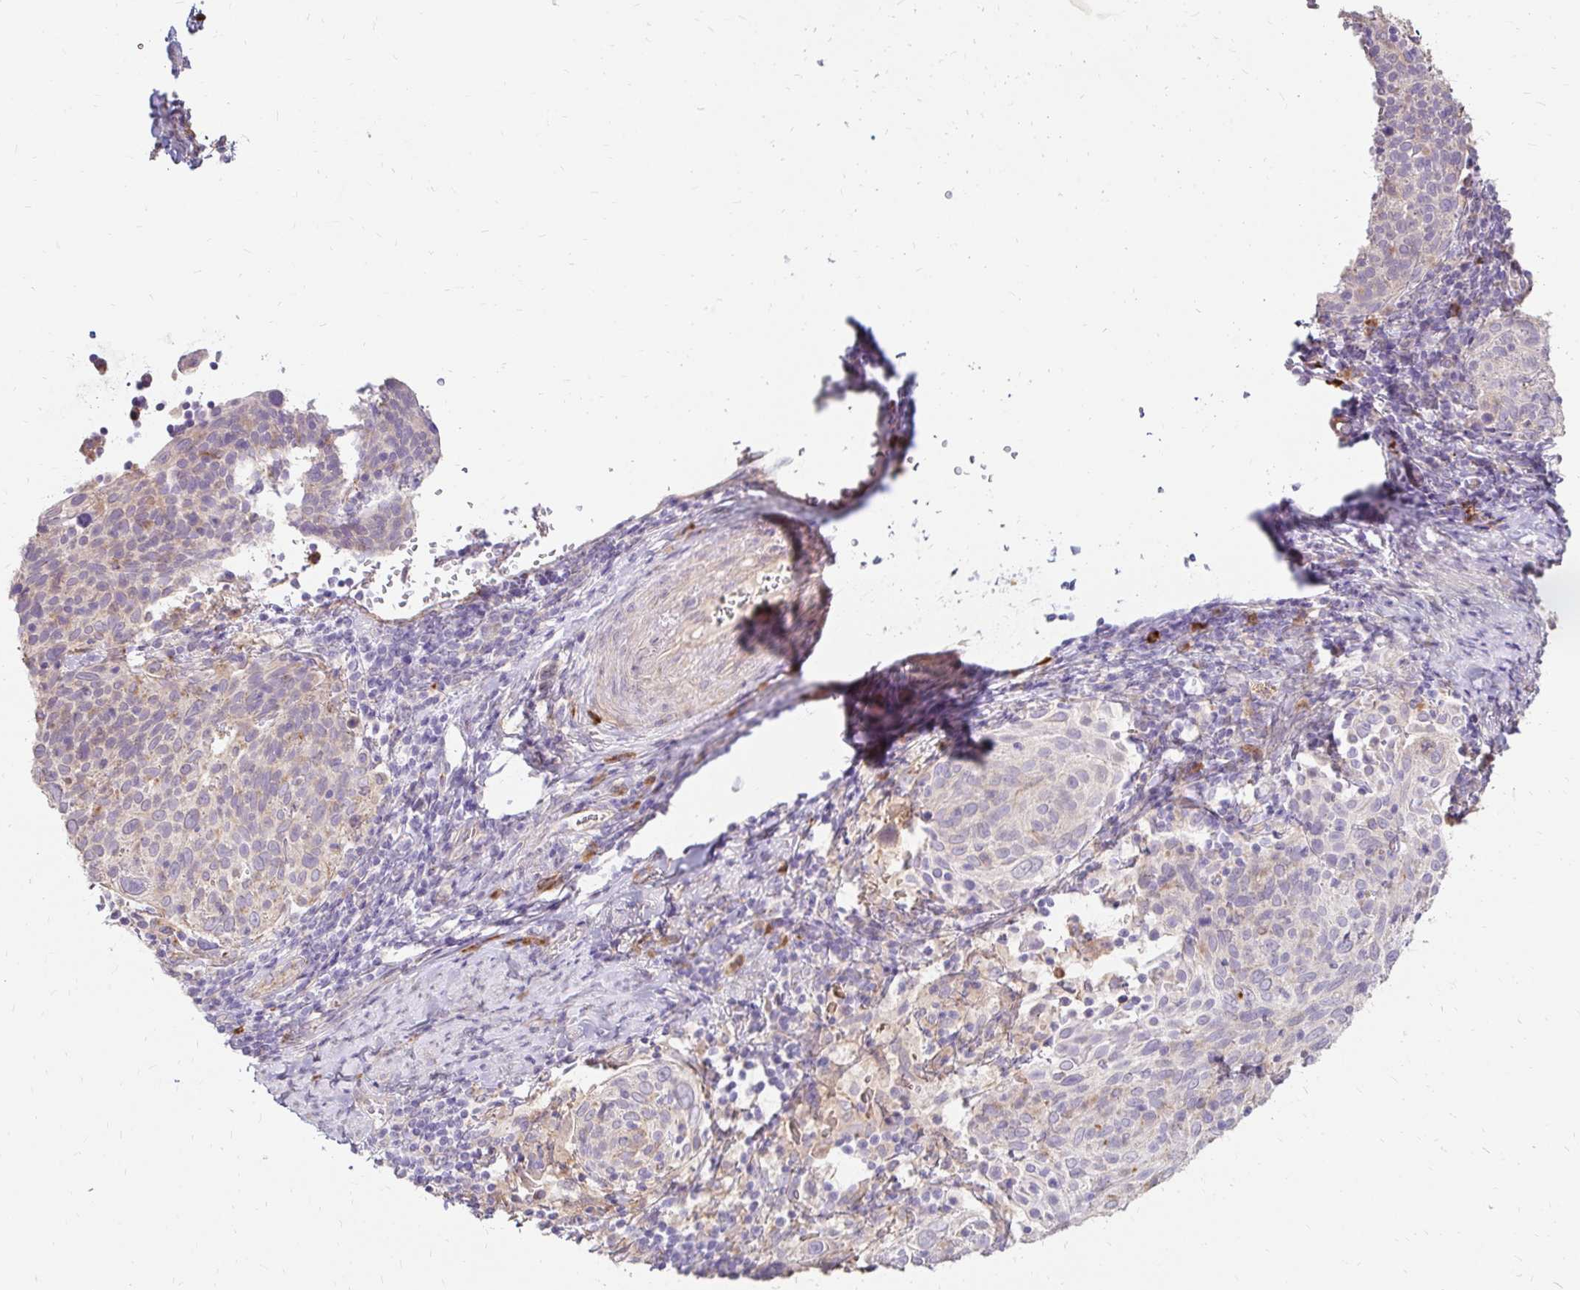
{"staining": {"intensity": "negative", "quantity": "none", "location": "none"}, "tissue": "cervical cancer", "cell_type": "Tumor cells", "image_type": "cancer", "snomed": [{"axis": "morphology", "description": "Squamous cell carcinoma, NOS"}, {"axis": "topography", "description": "Cervix"}], "caption": "Tumor cells are negative for protein expression in human squamous cell carcinoma (cervical). (Stains: DAB (3,3'-diaminobenzidine) IHC with hematoxylin counter stain, Microscopy: brightfield microscopy at high magnification).", "gene": "PRIMA1", "patient": {"sex": "female", "age": 61}}